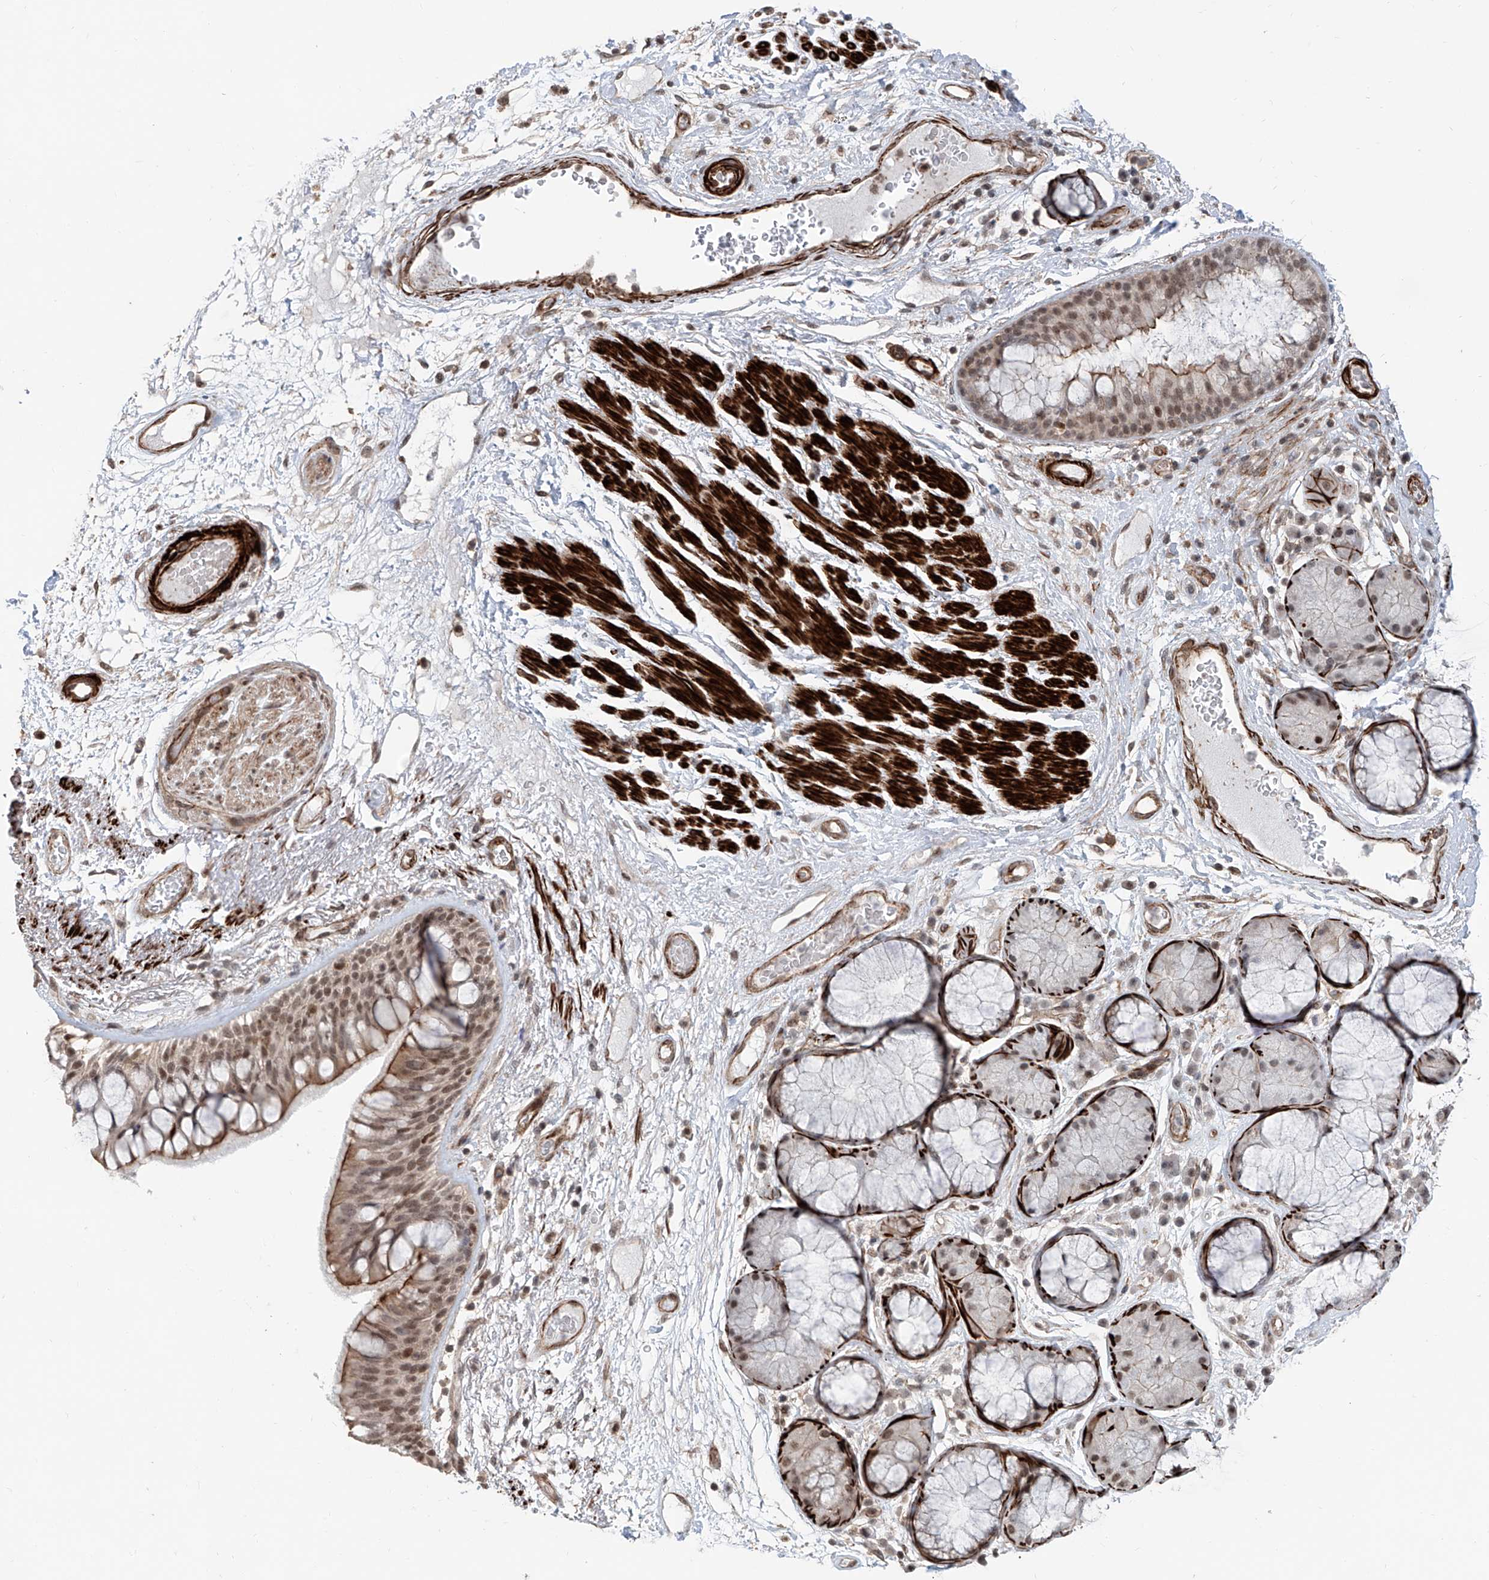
{"staining": {"intensity": "moderate", "quantity": "25%-75%", "location": "cytoplasmic/membranous,nuclear"}, "tissue": "bronchus", "cell_type": "Respiratory epithelial cells", "image_type": "normal", "snomed": [{"axis": "morphology", "description": "Normal tissue, NOS"}, {"axis": "morphology", "description": "Squamous cell carcinoma, NOS"}, {"axis": "topography", "description": "Lymph node"}, {"axis": "topography", "description": "Bronchus"}, {"axis": "topography", "description": "Lung"}], "caption": "Immunohistochemistry (DAB (3,3'-diaminobenzidine)) staining of unremarkable bronchus exhibits moderate cytoplasmic/membranous,nuclear protein staining in about 25%-75% of respiratory epithelial cells. Nuclei are stained in blue.", "gene": "SDE2", "patient": {"sex": "male", "age": 66}}